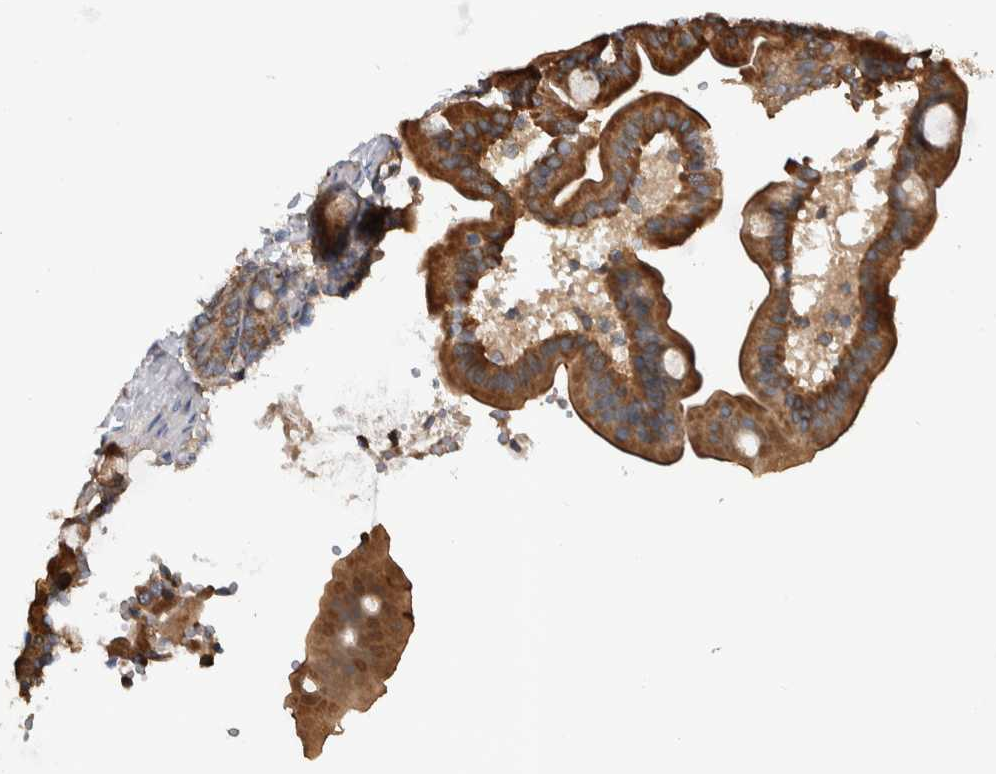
{"staining": {"intensity": "moderate", "quantity": ">75%", "location": "cytoplasmic/membranous"}, "tissue": "duodenum", "cell_type": "Glandular cells", "image_type": "normal", "snomed": [{"axis": "morphology", "description": "Normal tissue, NOS"}, {"axis": "topography", "description": "Duodenum"}], "caption": "High-magnification brightfield microscopy of unremarkable duodenum stained with DAB (brown) and counterstained with hematoxylin (blue). glandular cells exhibit moderate cytoplasmic/membranous staining is present in approximately>75% of cells.", "gene": "SDCBP", "patient": {"sex": "male", "age": 54}}